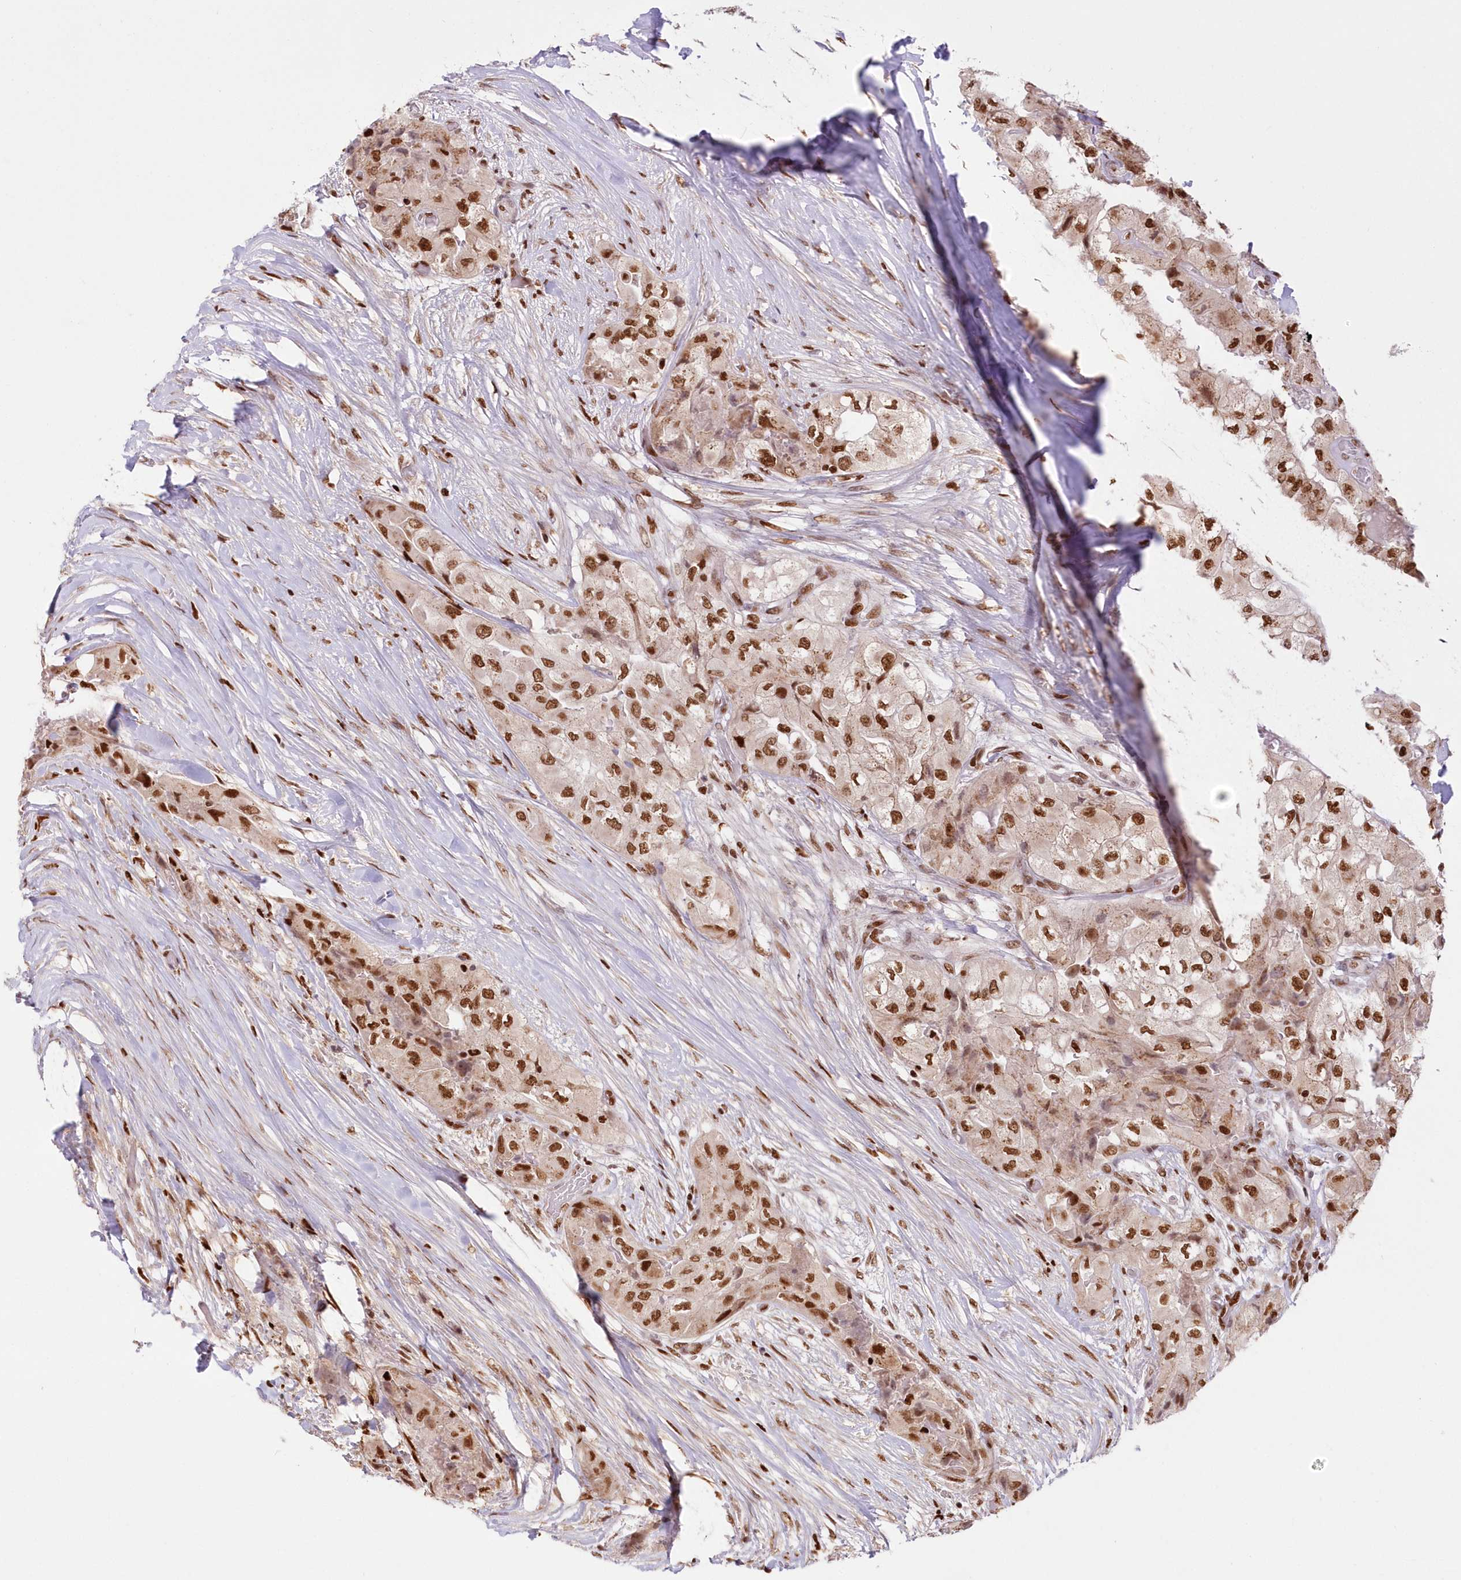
{"staining": {"intensity": "strong", "quantity": ">75%", "location": "nuclear"}, "tissue": "thyroid cancer", "cell_type": "Tumor cells", "image_type": "cancer", "snomed": [{"axis": "morphology", "description": "Papillary adenocarcinoma, NOS"}, {"axis": "topography", "description": "Thyroid gland"}], "caption": "Human thyroid cancer stained with a protein marker demonstrates strong staining in tumor cells.", "gene": "POLR2B", "patient": {"sex": "female", "age": 59}}